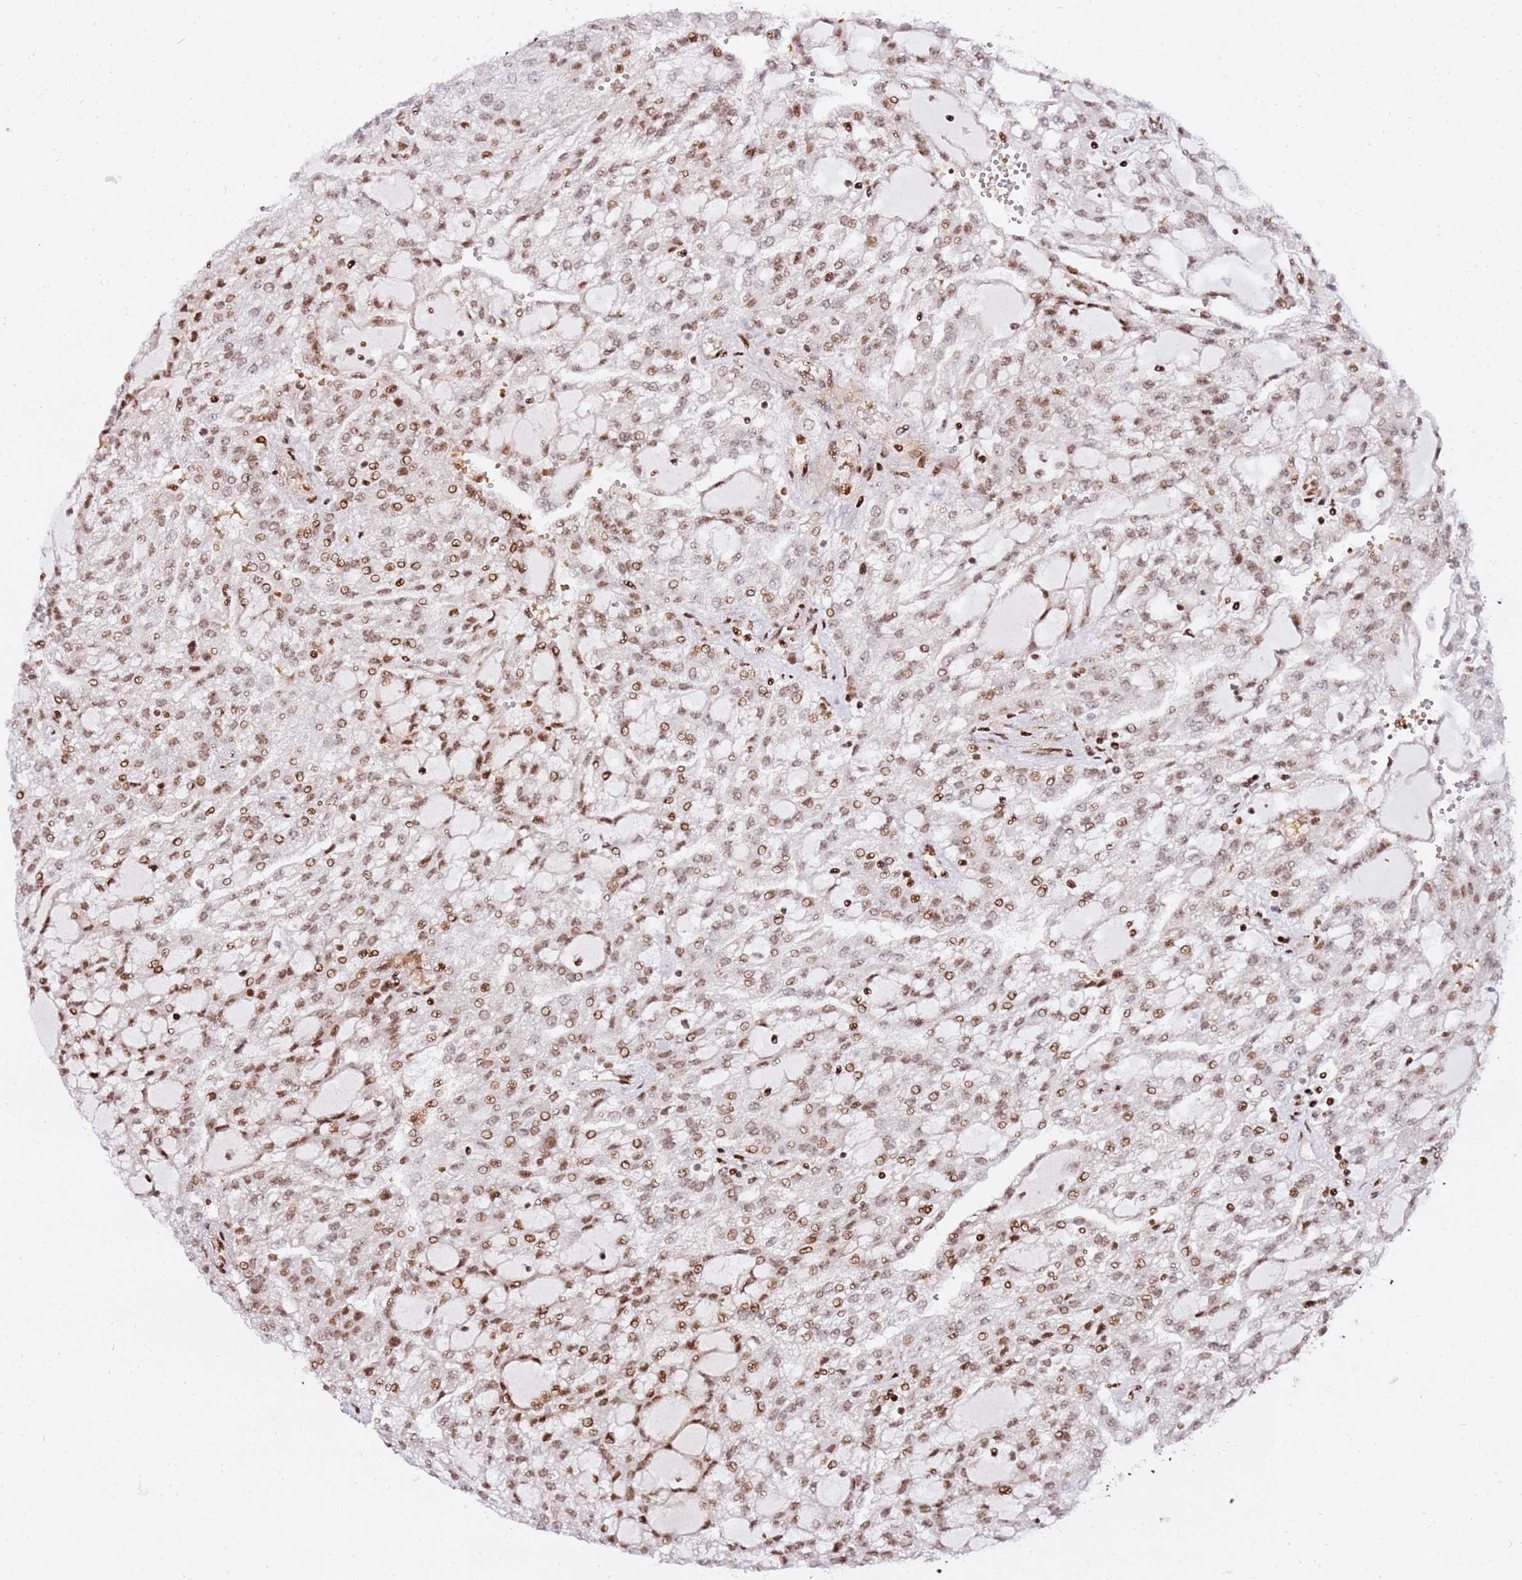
{"staining": {"intensity": "moderate", "quantity": ">75%", "location": "nuclear"}, "tissue": "renal cancer", "cell_type": "Tumor cells", "image_type": "cancer", "snomed": [{"axis": "morphology", "description": "Adenocarcinoma, NOS"}, {"axis": "topography", "description": "Kidney"}], "caption": "Approximately >75% of tumor cells in human renal cancer (adenocarcinoma) display moderate nuclear protein positivity as visualized by brown immunohistochemical staining.", "gene": "GBP2", "patient": {"sex": "male", "age": 63}}